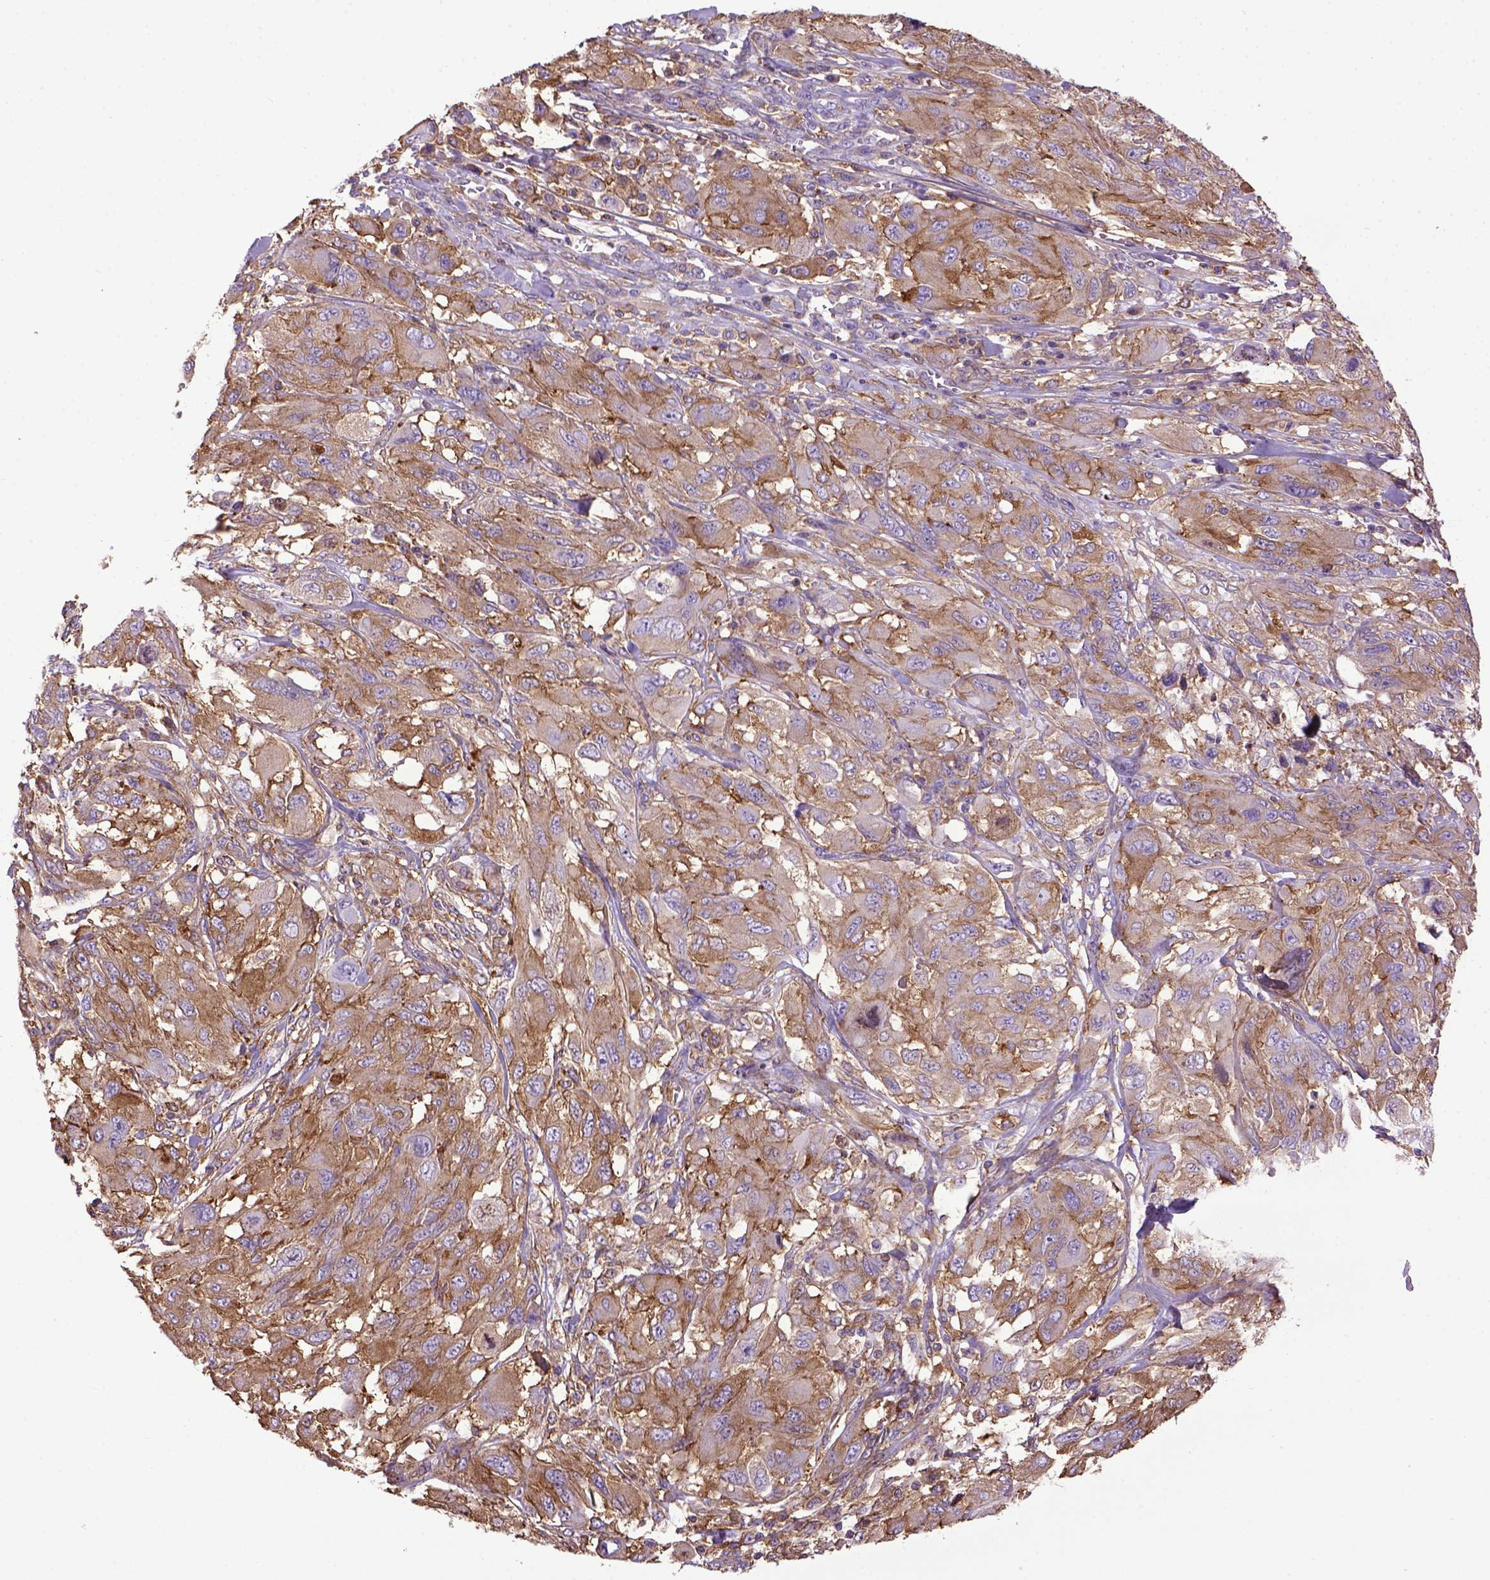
{"staining": {"intensity": "weak", "quantity": ">75%", "location": "cytoplasmic/membranous"}, "tissue": "melanoma", "cell_type": "Tumor cells", "image_type": "cancer", "snomed": [{"axis": "morphology", "description": "Malignant melanoma, NOS"}, {"axis": "topography", "description": "Skin"}], "caption": "DAB (3,3'-diaminobenzidine) immunohistochemical staining of melanoma reveals weak cytoplasmic/membranous protein positivity in about >75% of tumor cells.", "gene": "MVP", "patient": {"sex": "female", "age": 91}}